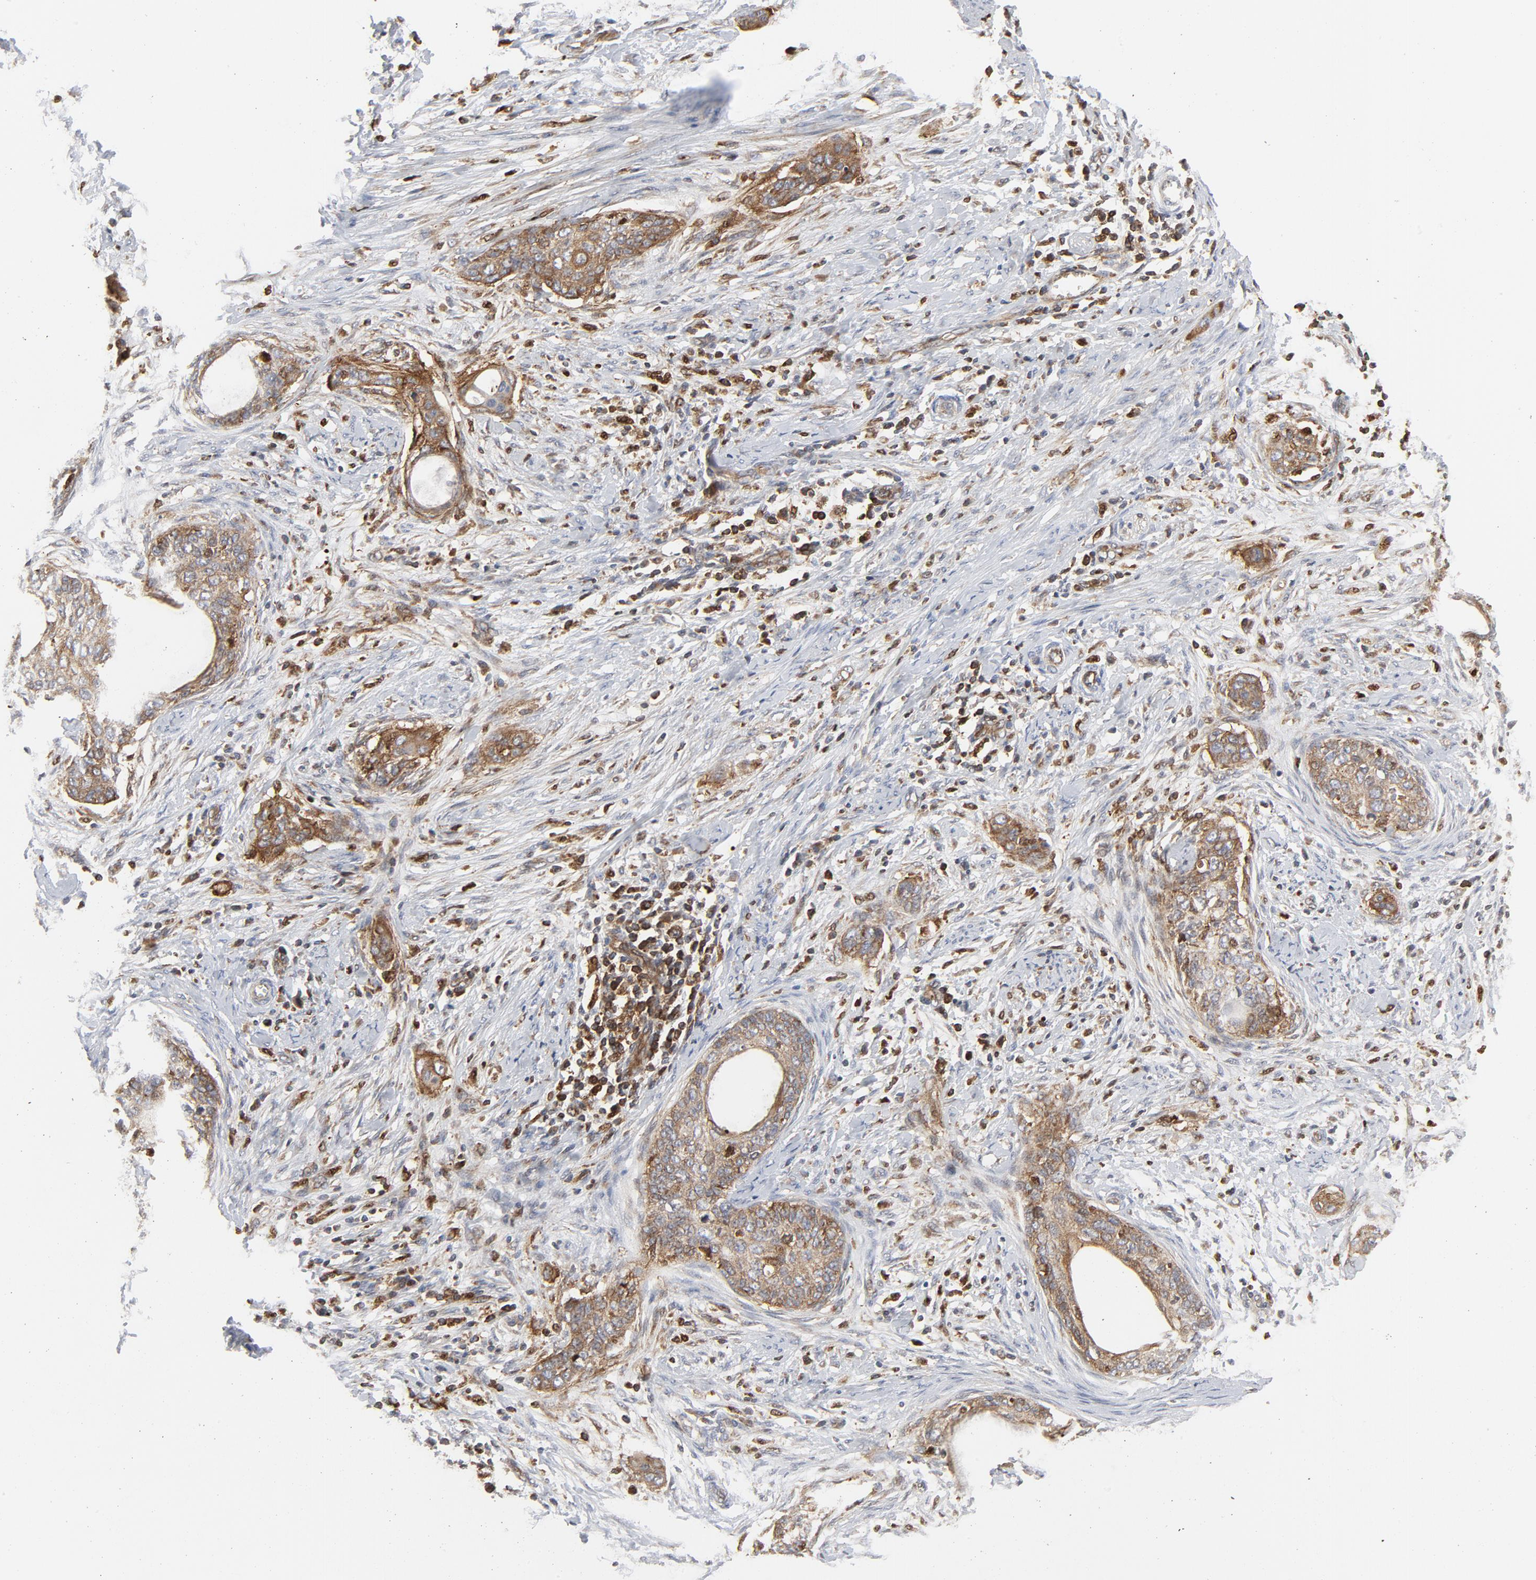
{"staining": {"intensity": "moderate", "quantity": ">75%", "location": "cytoplasmic/membranous"}, "tissue": "cervical cancer", "cell_type": "Tumor cells", "image_type": "cancer", "snomed": [{"axis": "morphology", "description": "Squamous cell carcinoma, NOS"}, {"axis": "topography", "description": "Cervix"}], "caption": "Brown immunohistochemical staining in human cervical squamous cell carcinoma displays moderate cytoplasmic/membranous expression in about >75% of tumor cells.", "gene": "YES1", "patient": {"sex": "female", "age": 33}}